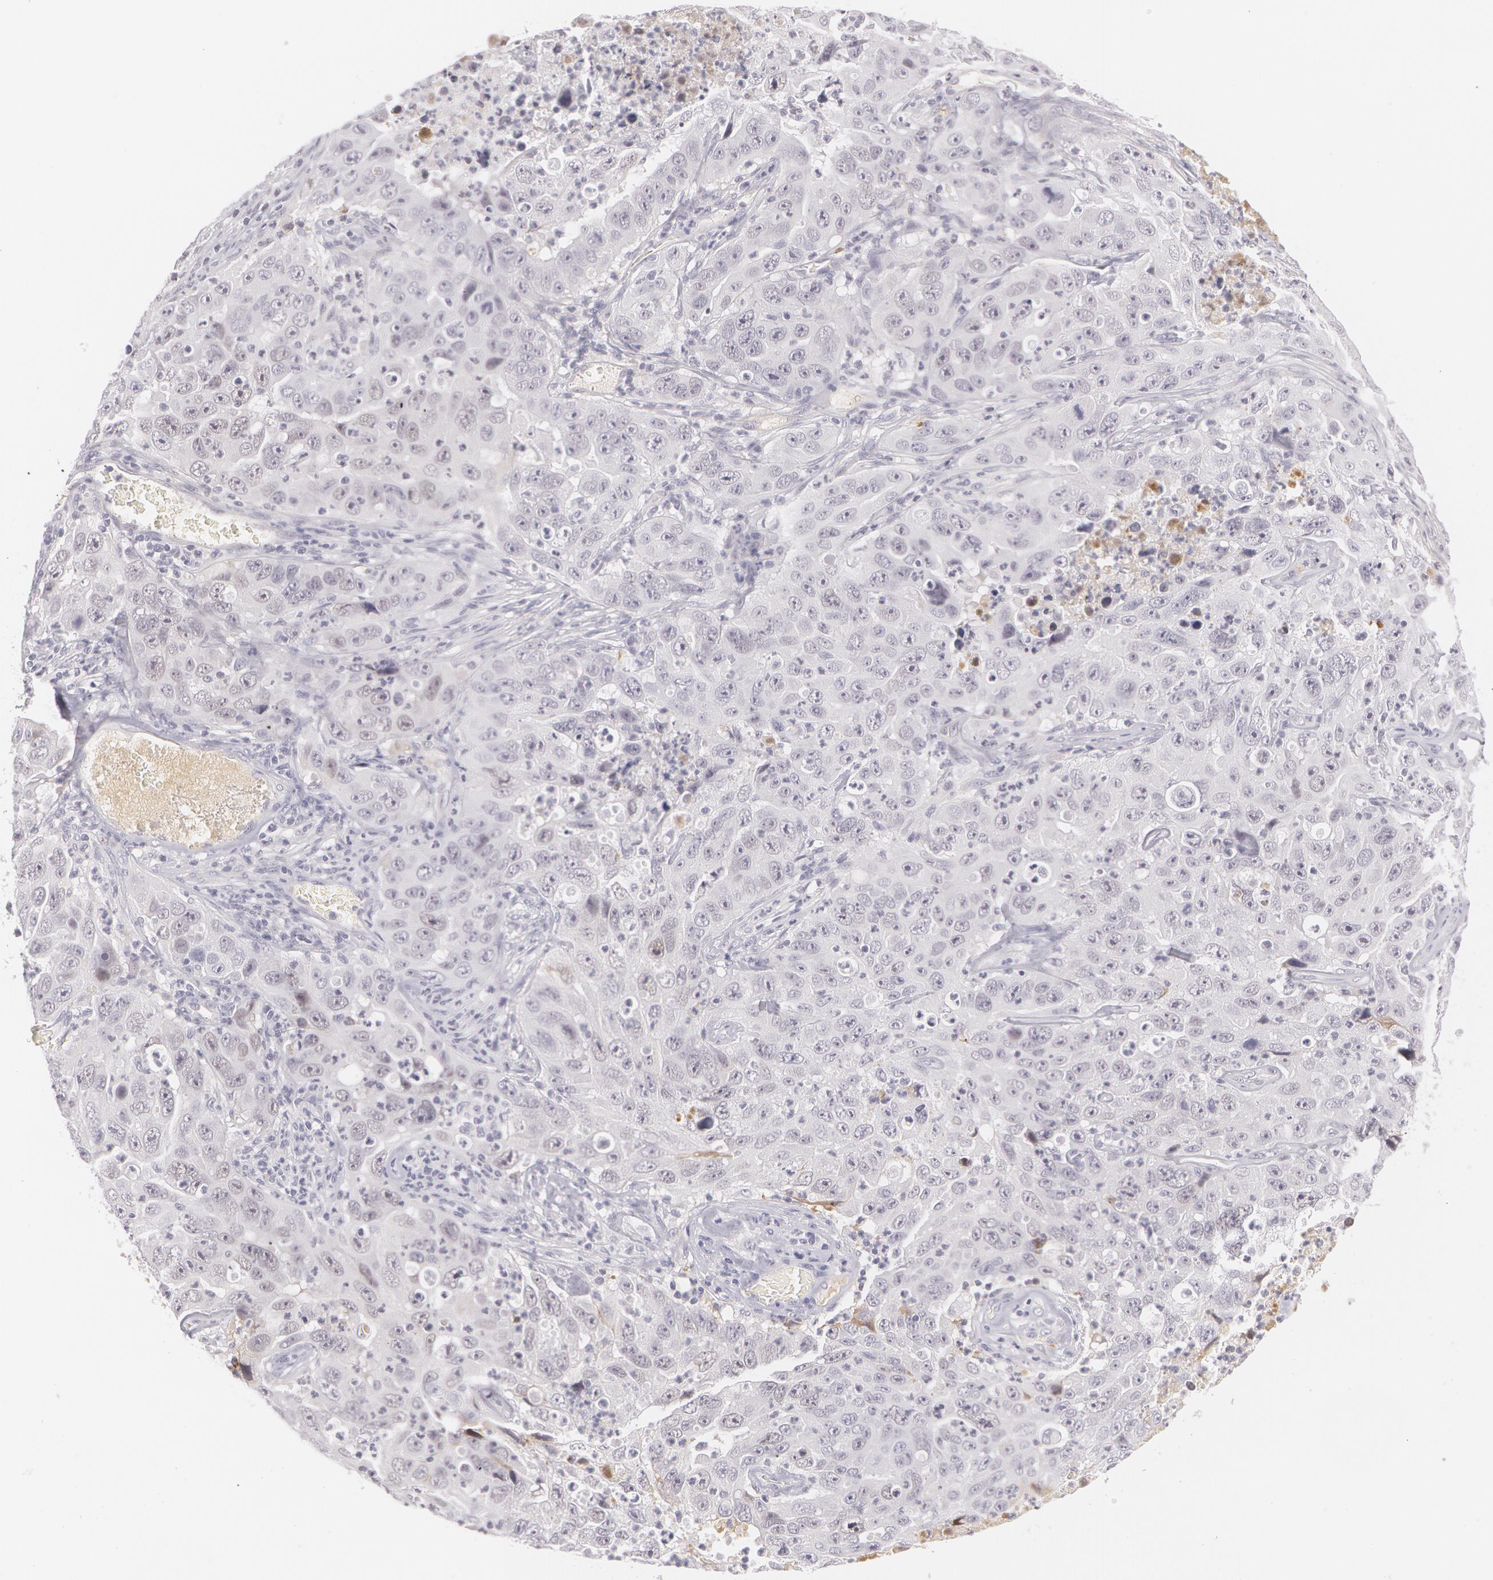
{"staining": {"intensity": "negative", "quantity": "none", "location": "none"}, "tissue": "lung cancer", "cell_type": "Tumor cells", "image_type": "cancer", "snomed": [{"axis": "morphology", "description": "Squamous cell carcinoma, NOS"}, {"axis": "topography", "description": "Lung"}], "caption": "Lung cancer stained for a protein using immunohistochemistry reveals no staining tumor cells.", "gene": "LBP", "patient": {"sex": "male", "age": 64}}